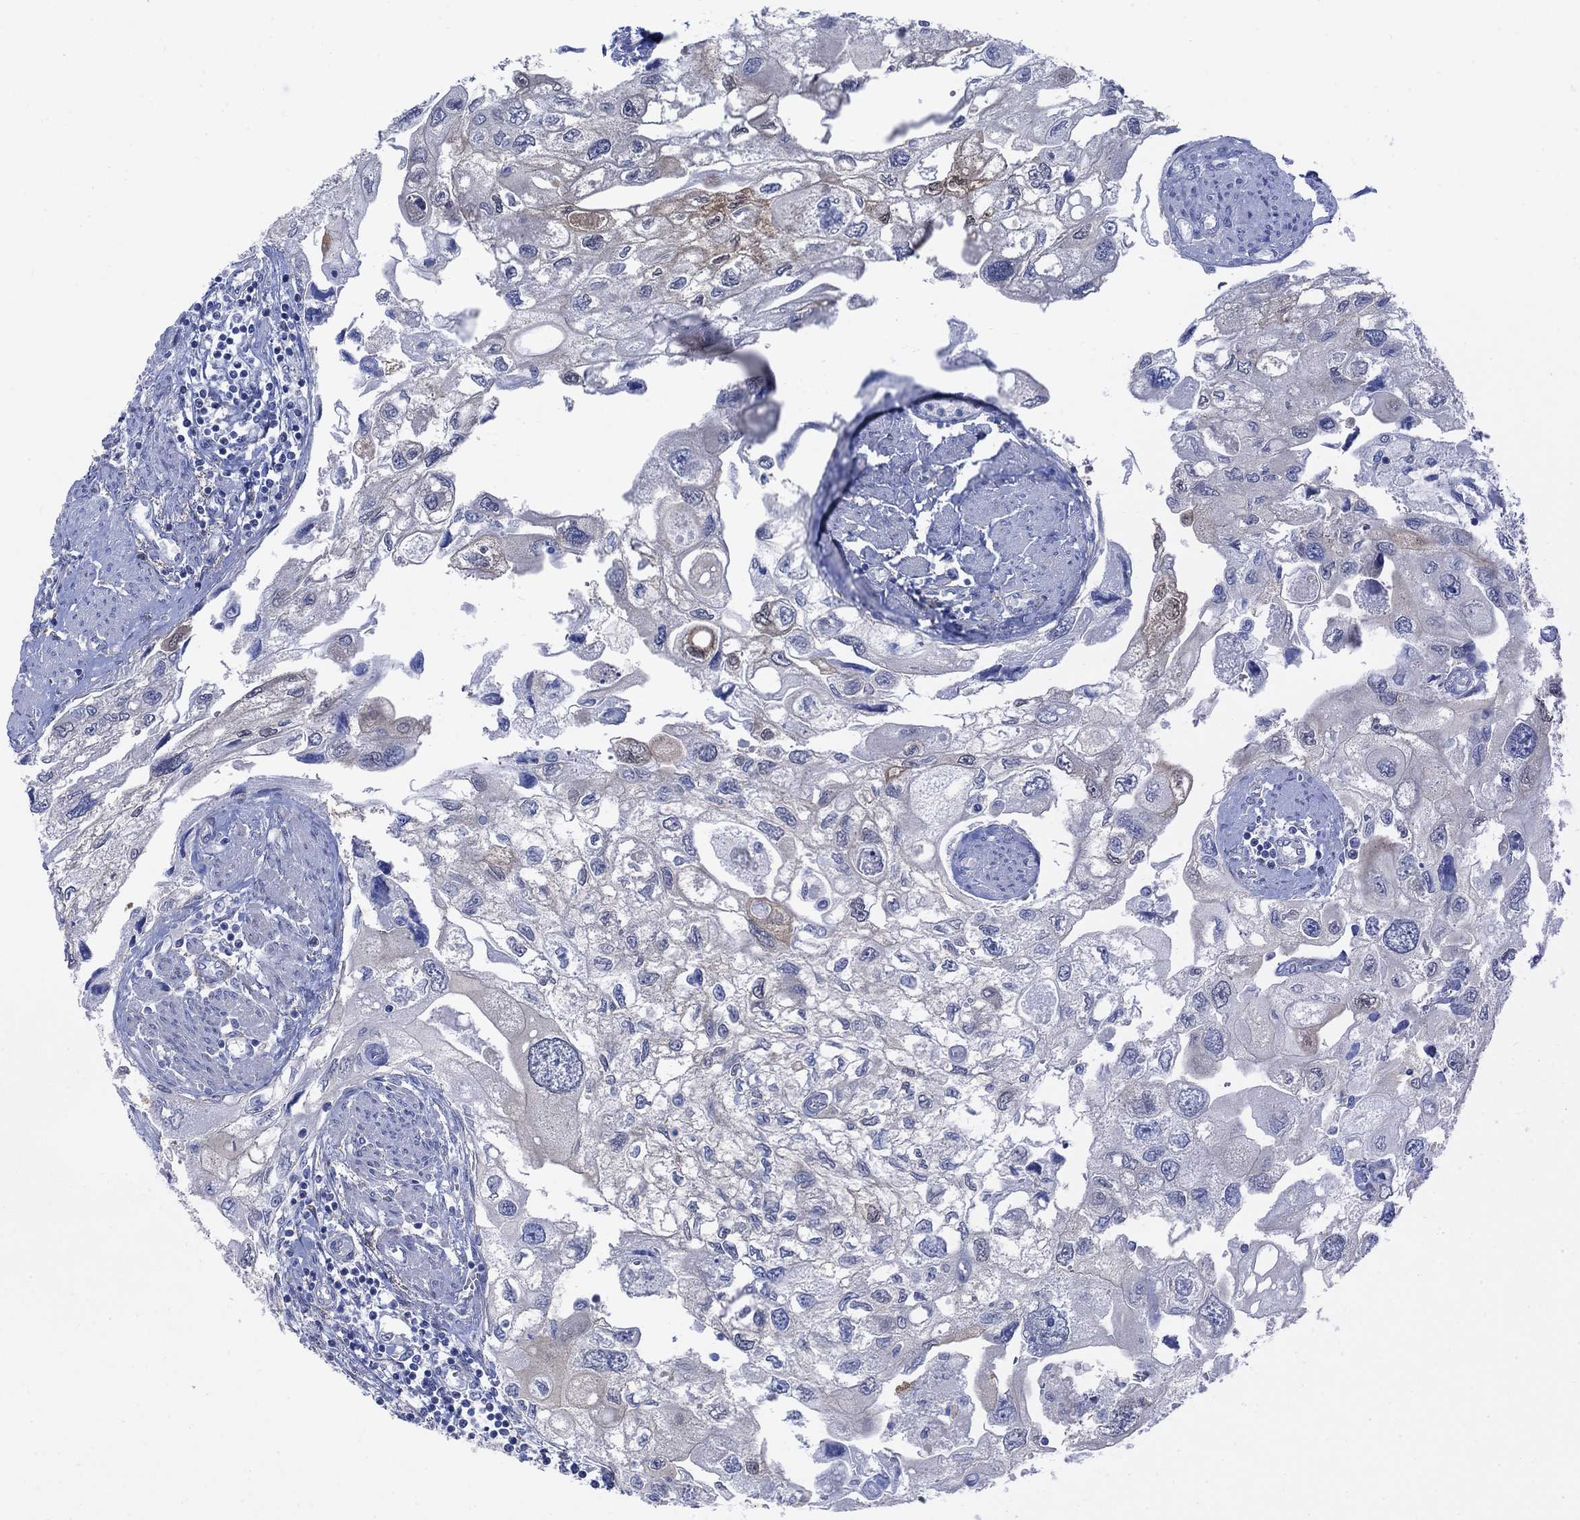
{"staining": {"intensity": "weak", "quantity": "<25%", "location": "cytoplasmic/membranous"}, "tissue": "urothelial cancer", "cell_type": "Tumor cells", "image_type": "cancer", "snomed": [{"axis": "morphology", "description": "Urothelial carcinoma, High grade"}, {"axis": "topography", "description": "Urinary bladder"}], "caption": "The micrograph reveals no staining of tumor cells in high-grade urothelial carcinoma.", "gene": "MYO3A", "patient": {"sex": "male", "age": 59}}